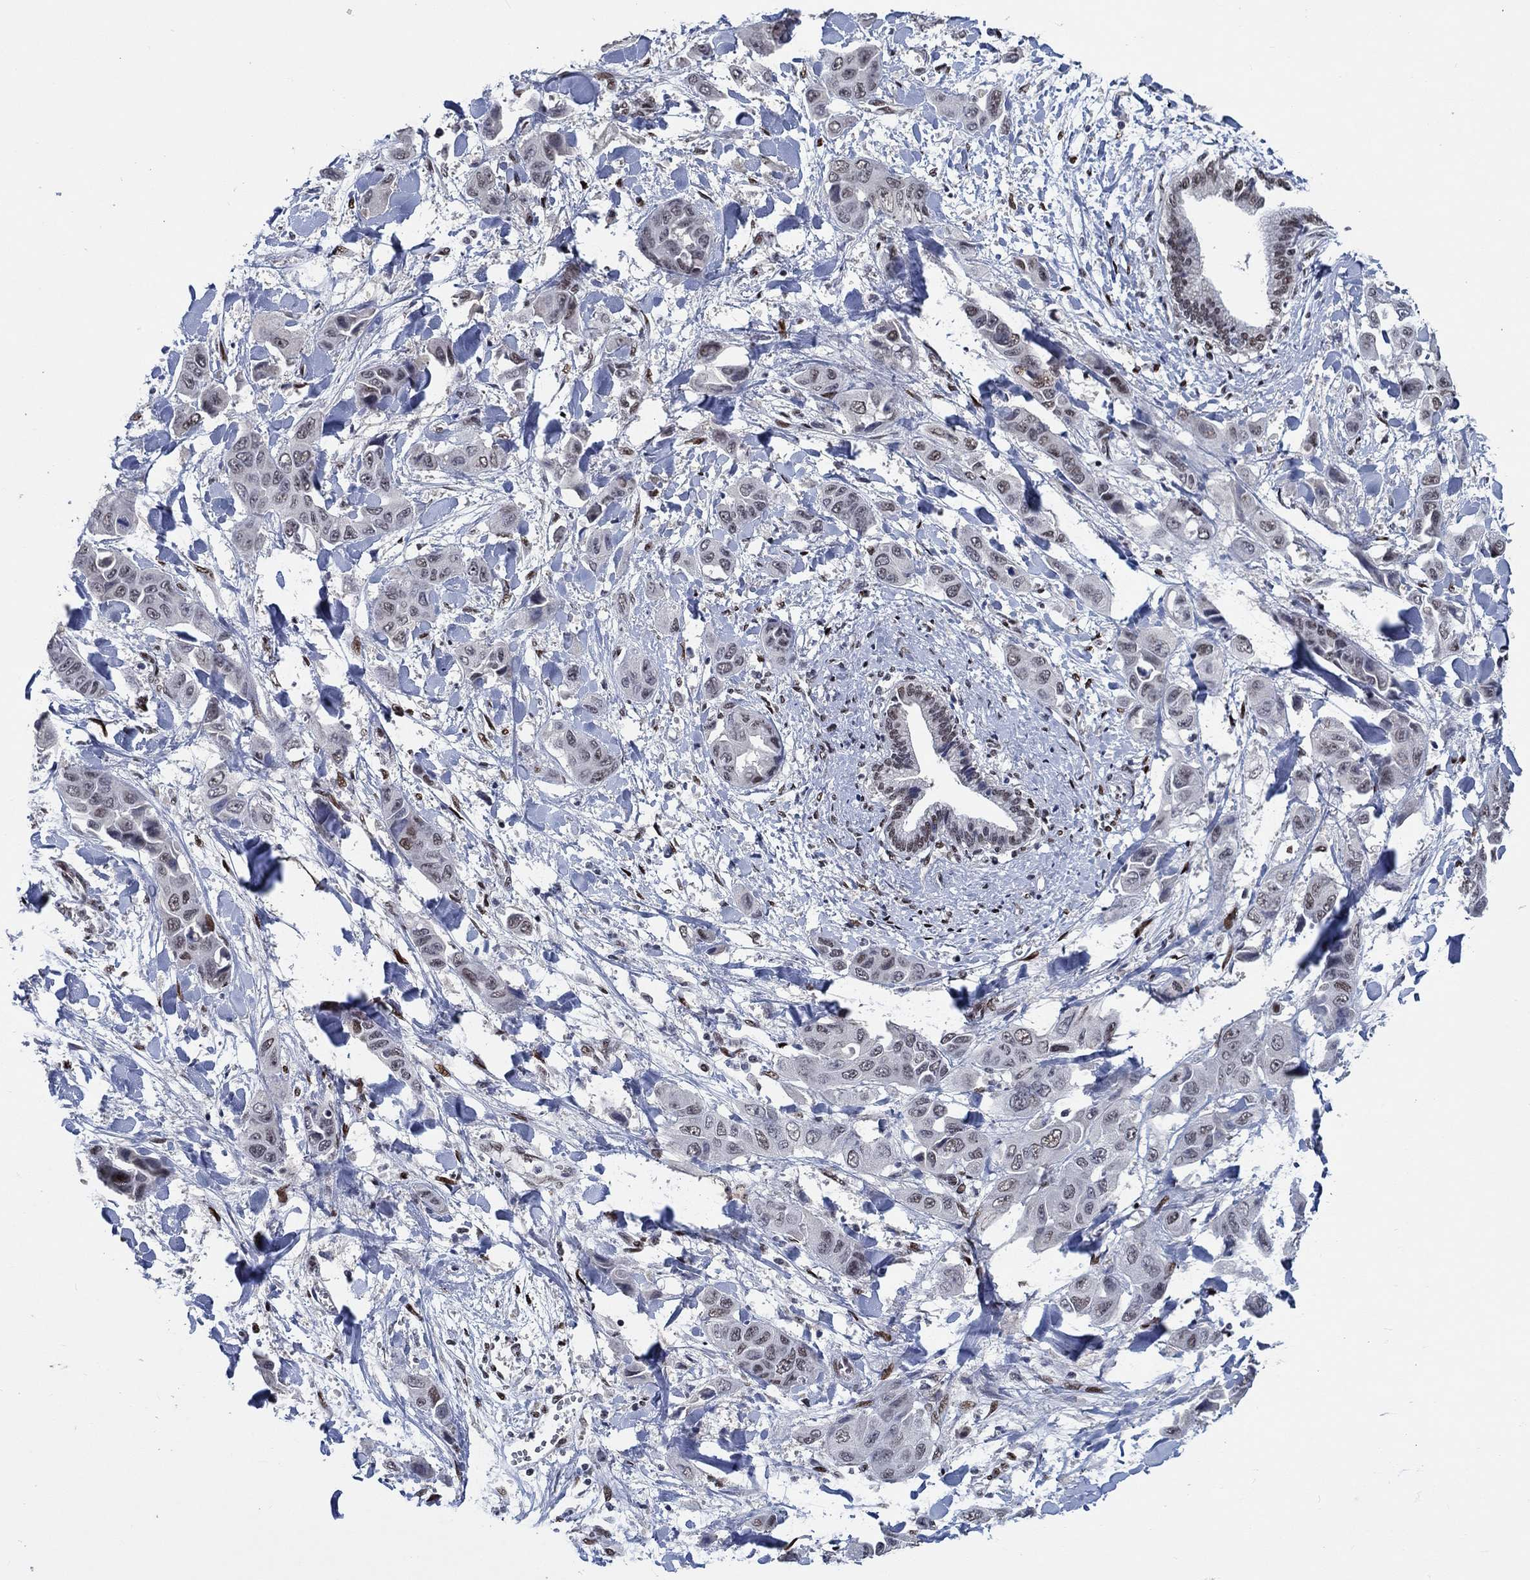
{"staining": {"intensity": "negative", "quantity": "none", "location": "none"}, "tissue": "liver cancer", "cell_type": "Tumor cells", "image_type": "cancer", "snomed": [{"axis": "morphology", "description": "Cholangiocarcinoma"}, {"axis": "topography", "description": "Liver"}], "caption": "The image shows no significant expression in tumor cells of liver cancer.", "gene": "HTN1", "patient": {"sex": "female", "age": 52}}